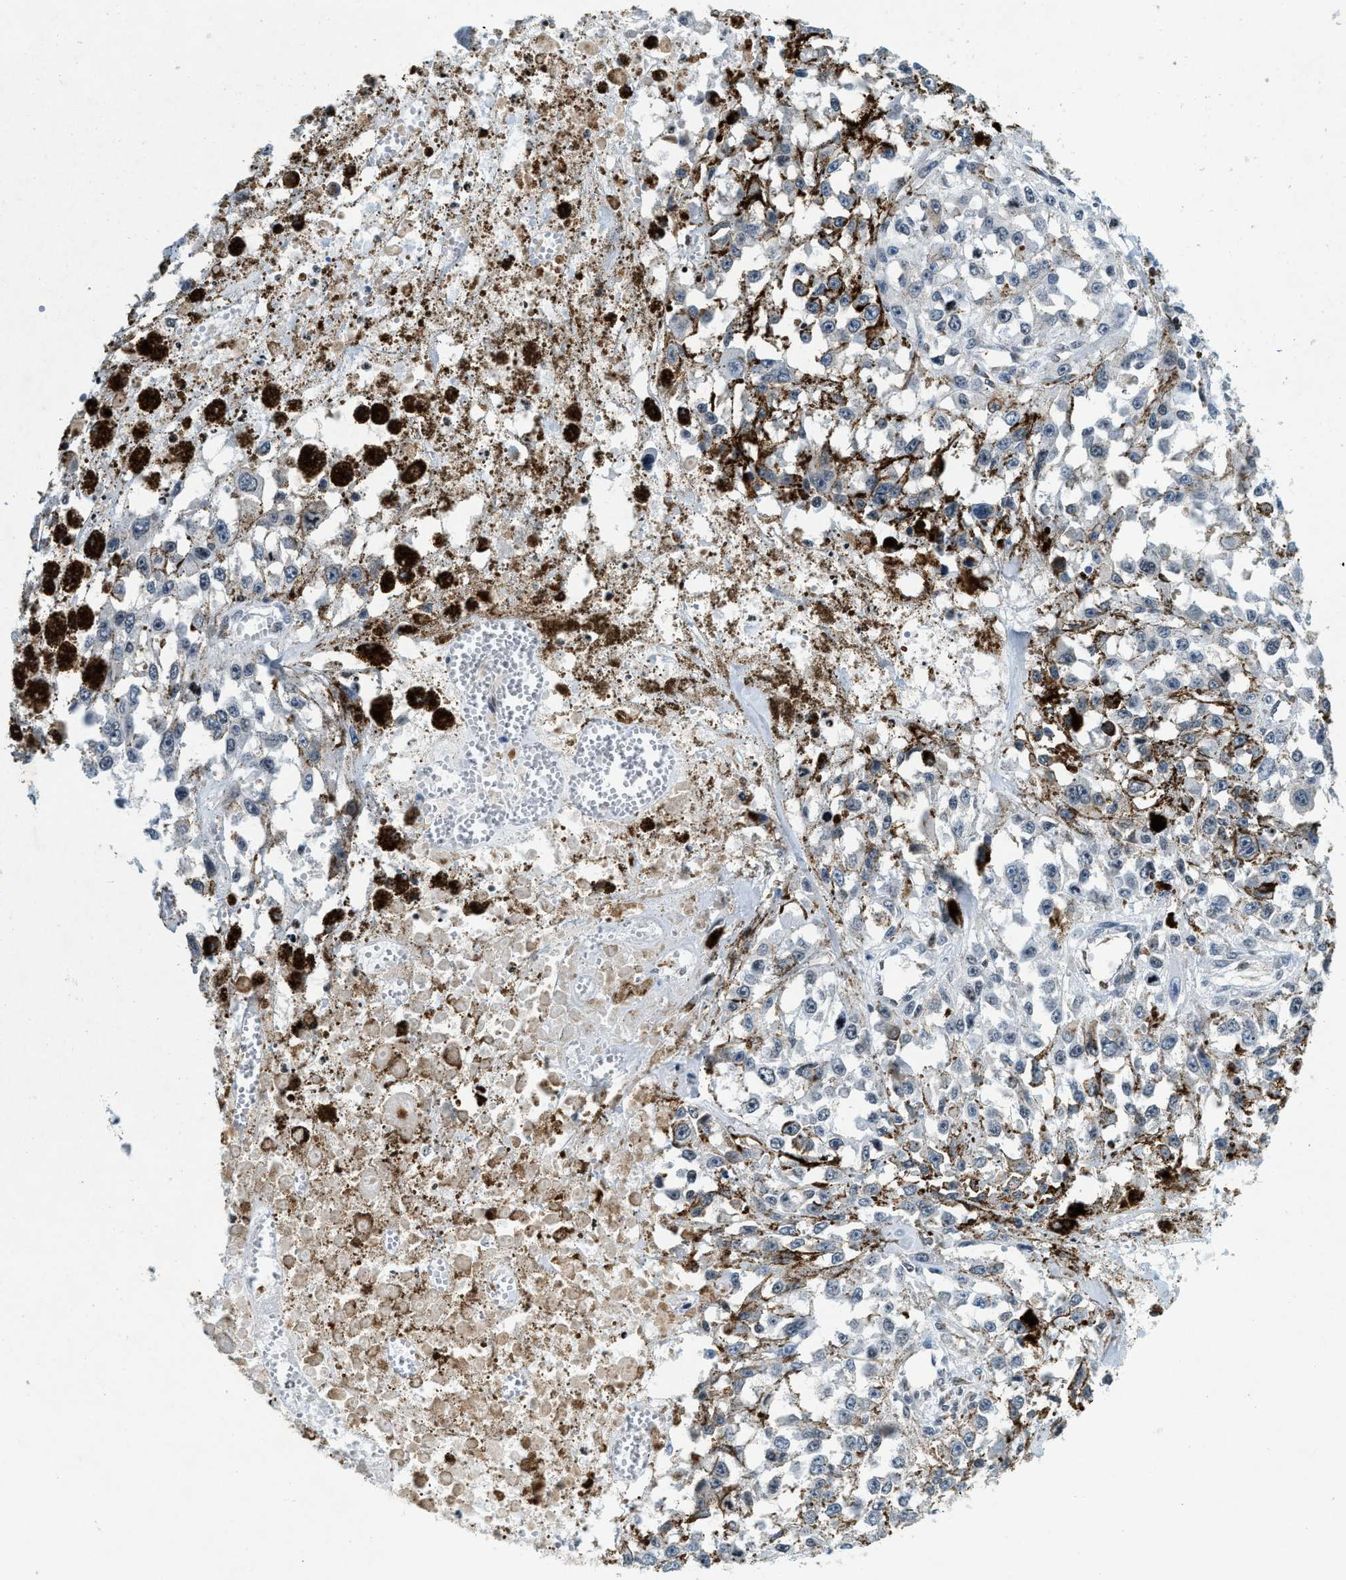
{"staining": {"intensity": "weak", "quantity": "<25%", "location": "cytoplasmic/membranous"}, "tissue": "melanoma", "cell_type": "Tumor cells", "image_type": "cancer", "snomed": [{"axis": "morphology", "description": "Malignant melanoma, Metastatic site"}, {"axis": "topography", "description": "Lymph node"}], "caption": "Micrograph shows no significant protein positivity in tumor cells of malignant melanoma (metastatic site).", "gene": "UVRAG", "patient": {"sex": "male", "age": 59}}